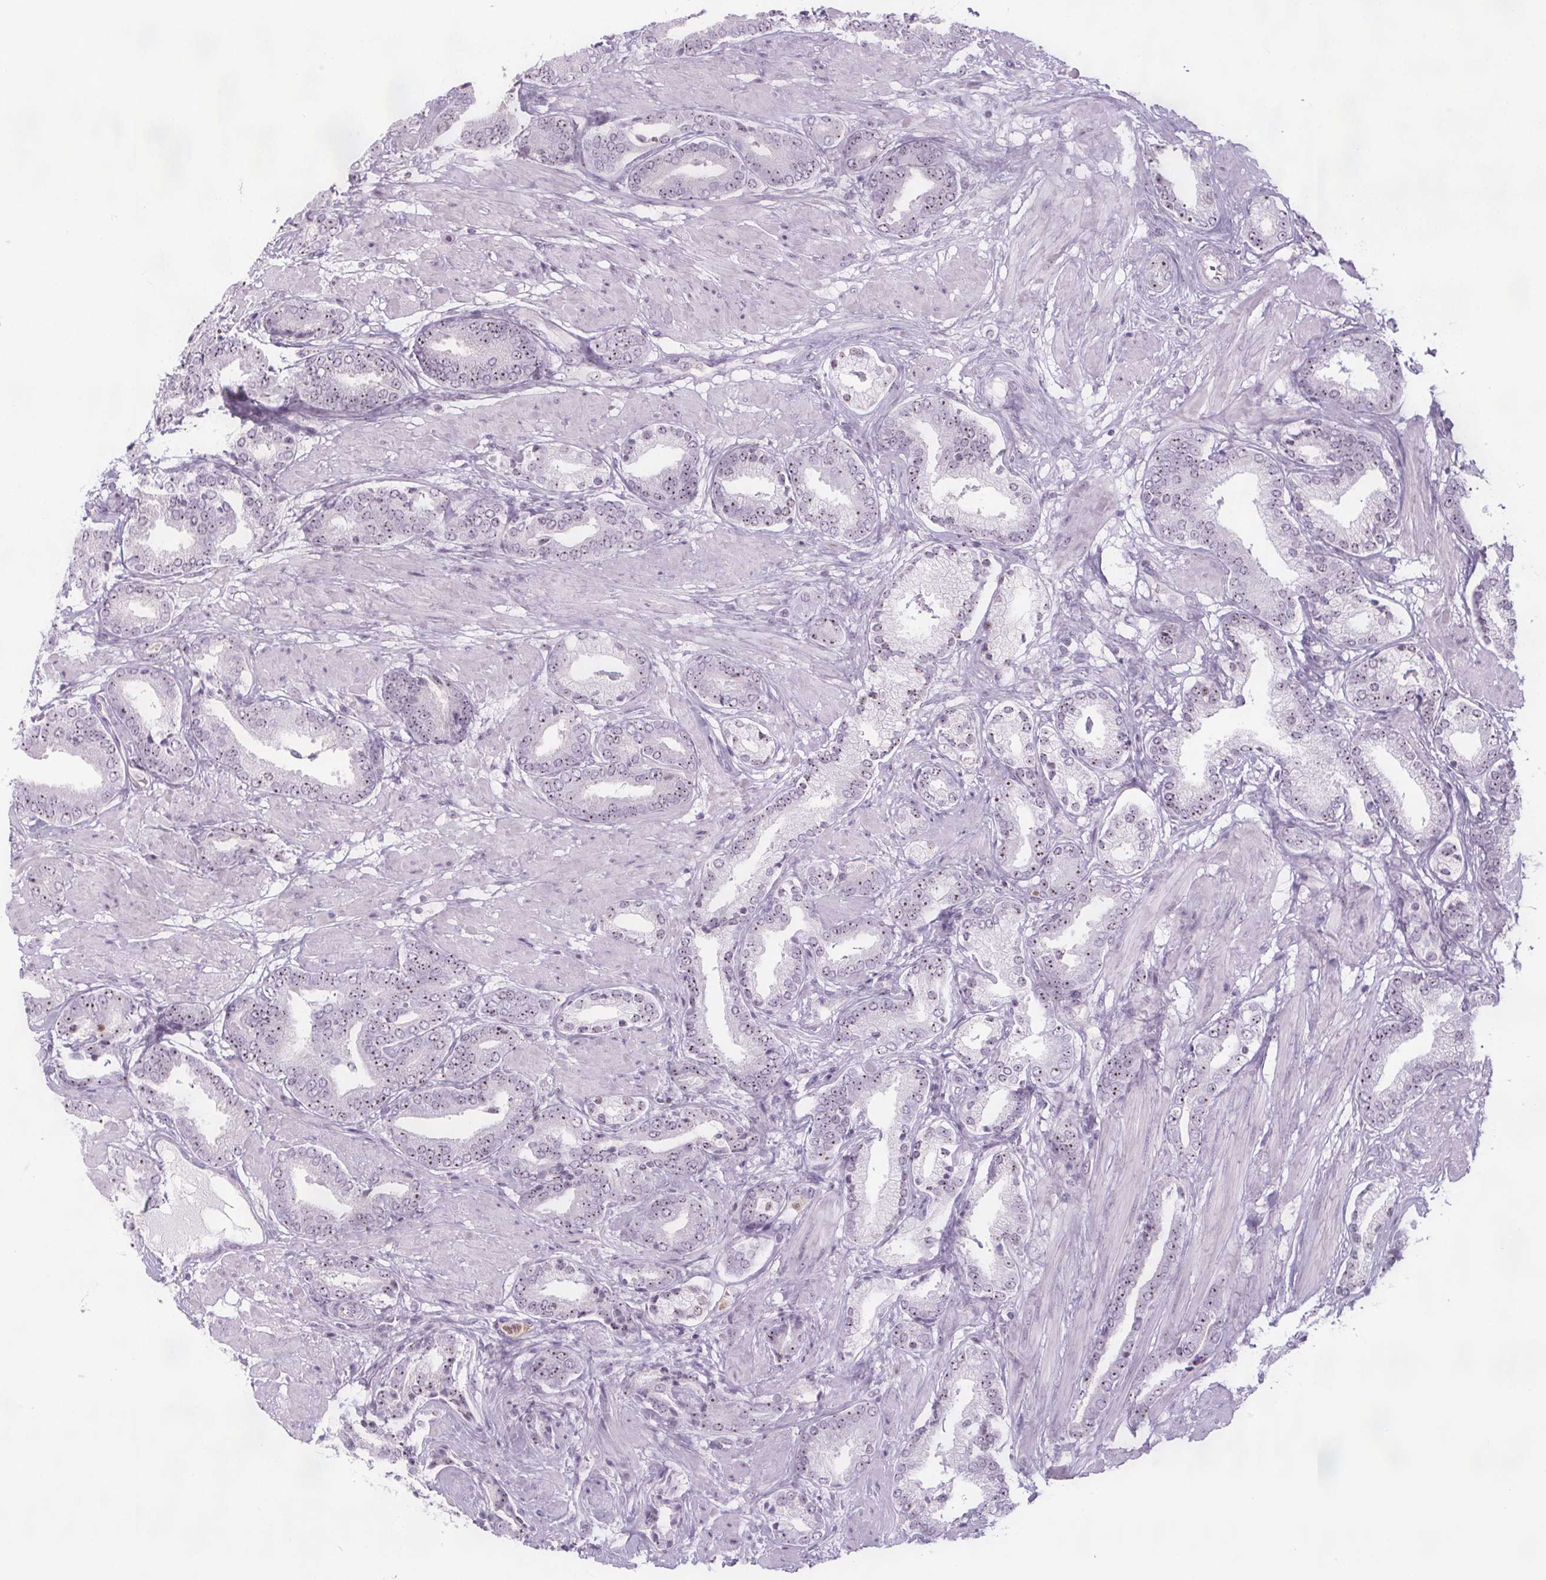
{"staining": {"intensity": "moderate", "quantity": ">75%", "location": "nuclear"}, "tissue": "prostate cancer", "cell_type": "Tumor cells", "image_type": "cancer", "snomed": [{"axis": "morphology", "description": "Adenocarcinoma, High grade"}, {"axis": "topography", "description": "Prostate"}], "caption": "Prostate adenocarcinoma (high-grade) tissue shows moderate nuclear expression in approximately >75% of tumor cells, visualized by immunohistochemistry. (DAB = brown stain, brightfield microscopy at high magnification).", "gene": "NOLC1", "patient": {"sex": "male", "age": 56}}